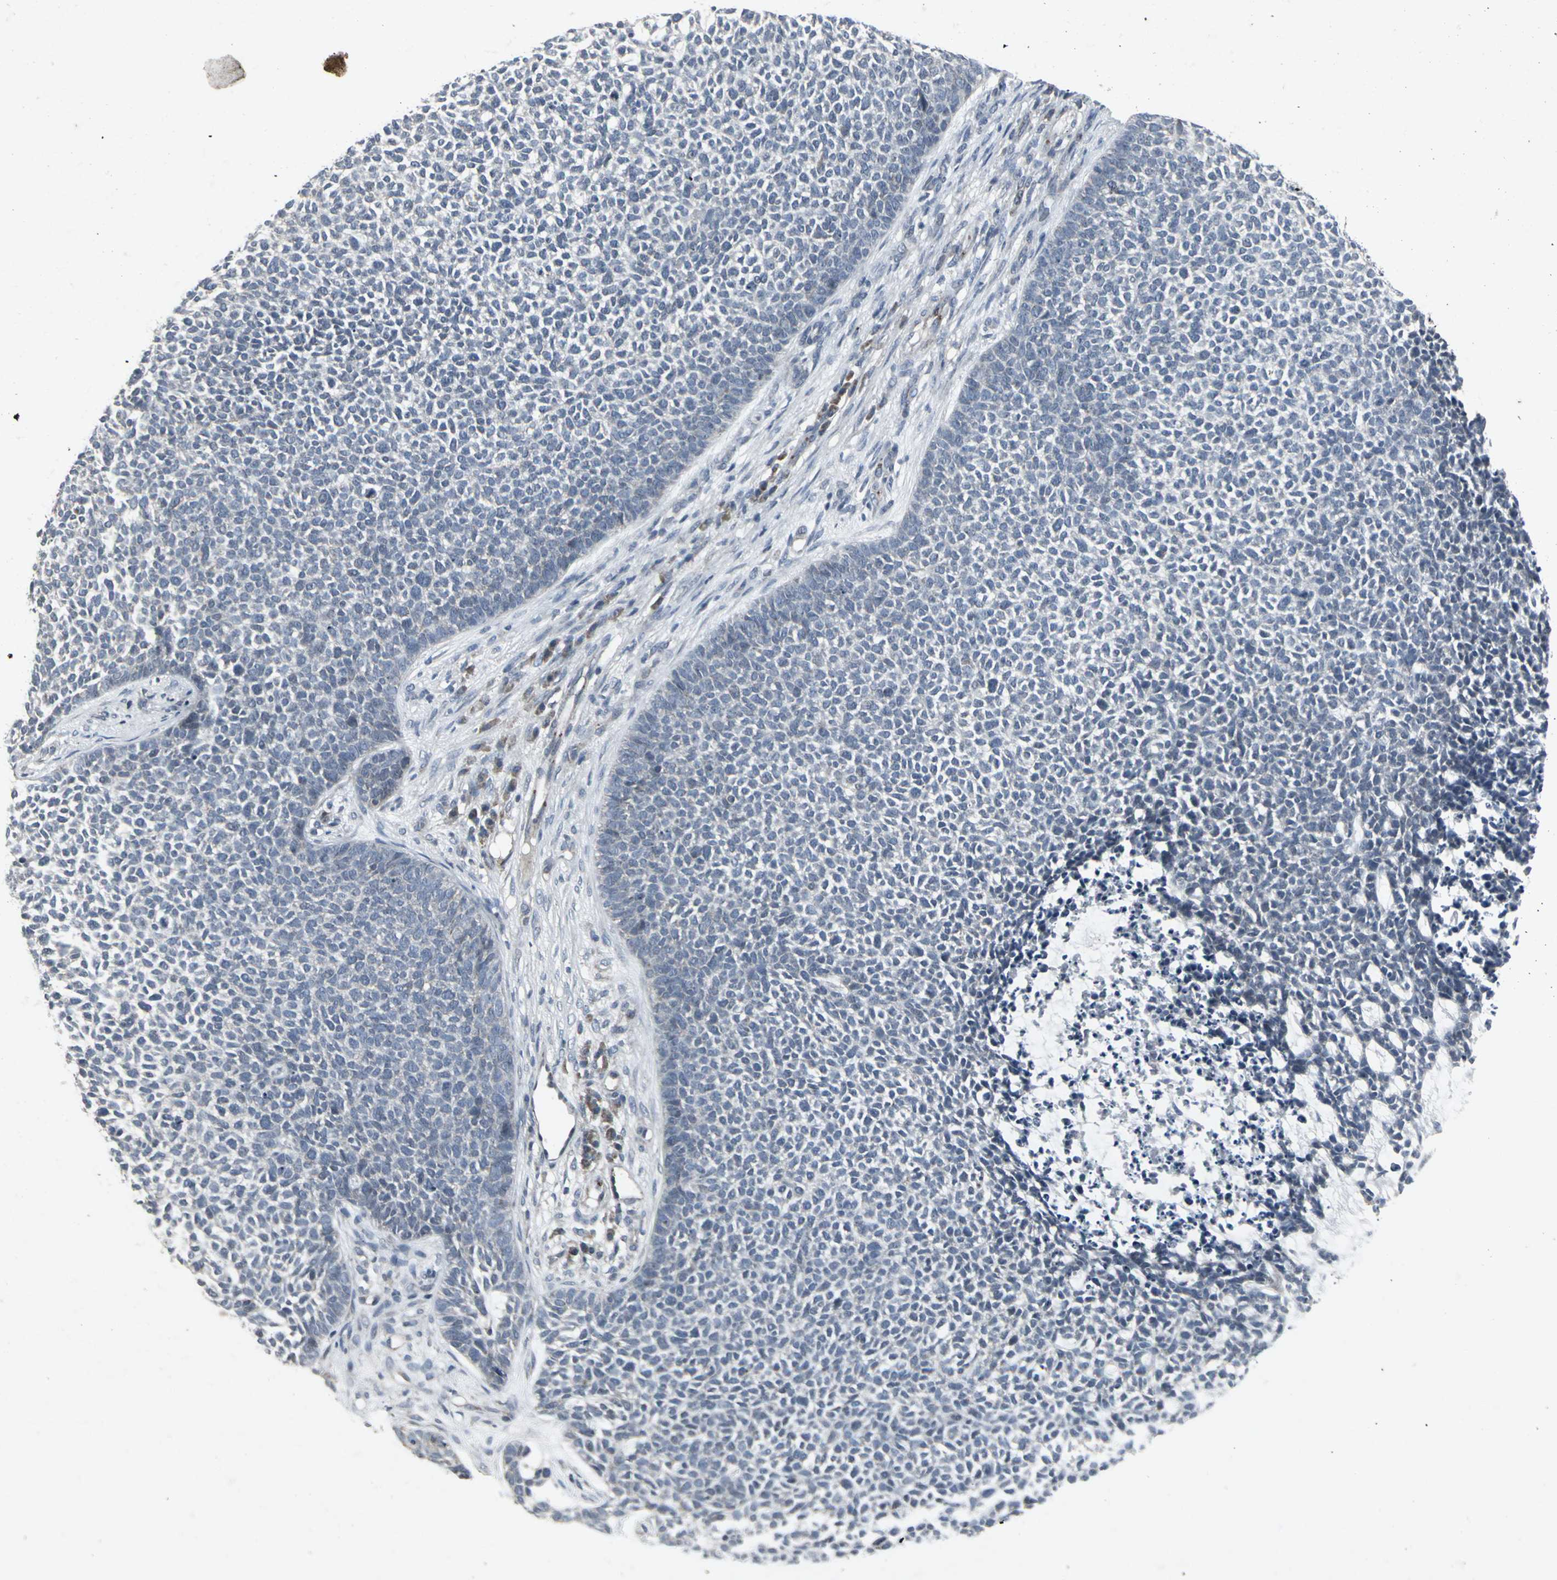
{"staining": {"intensity": "negative", "quantity": "none", "location": "none"}, "tissue": "skin cancer", "cell_type": "Tumor cells", "image_type": "cancer", "snomed": [{"axis": "morphology", "description": "Basal cell carcinoma"}, {"axis": "topography", "description": "Skin"}], "caption": "Protein analysis of basal cell carcinoma (skin) shows no significant positivity in tumor cells. (Stains: DAB IHC with hematoxylin counter stain, Microscopy: brightfield microscopy at high magnification).", "gene": "BMP4", "patient": {"sex": "female", "age": 84}}